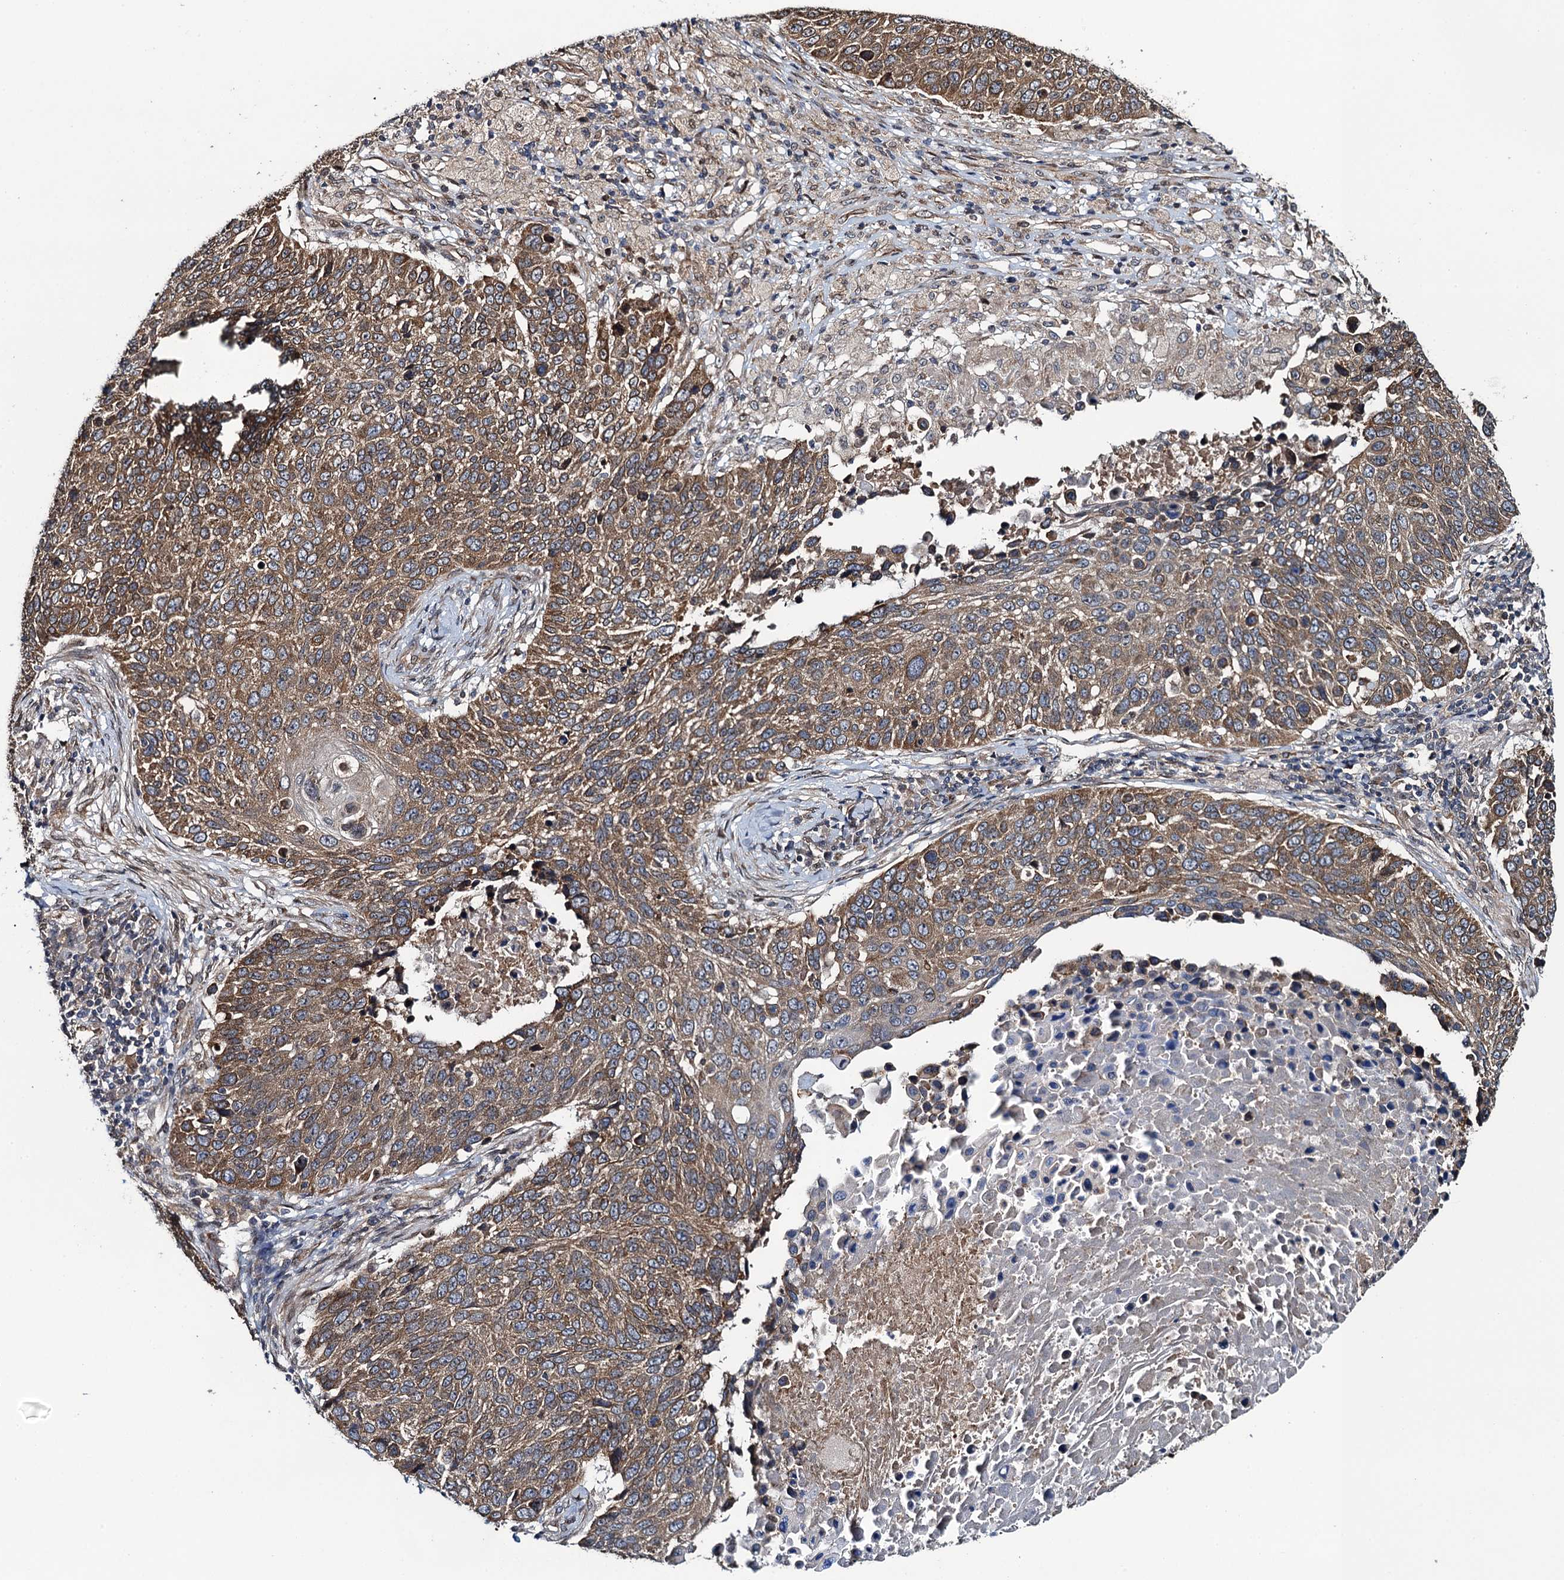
{"staining": {"intensity": "strong", "quantity": ">75%", "location": "cytoplasmic/membranous"}, "tissue": "lung cancer", "cell_type": "Tumor cells", "image_type": "cancer", "snomed": [{"axis": "morphology", "description": "Normal tissue, NOS"}, {"axis": "morphology", "description": "Squamous cell carcinoma, NOS"}, {"axis": "topography", "description": "Lymph node"}, {"axis": "topography", "description": "Lung"}], "caption": "Protein staining demonstrates strong cytoplasmic/membranous positivity in approximately >75% of tumor cells in lung cancer (squamous cell carcinoma).", "gene": "EVX2", "patient": {"sex": "male", "age": 66}}